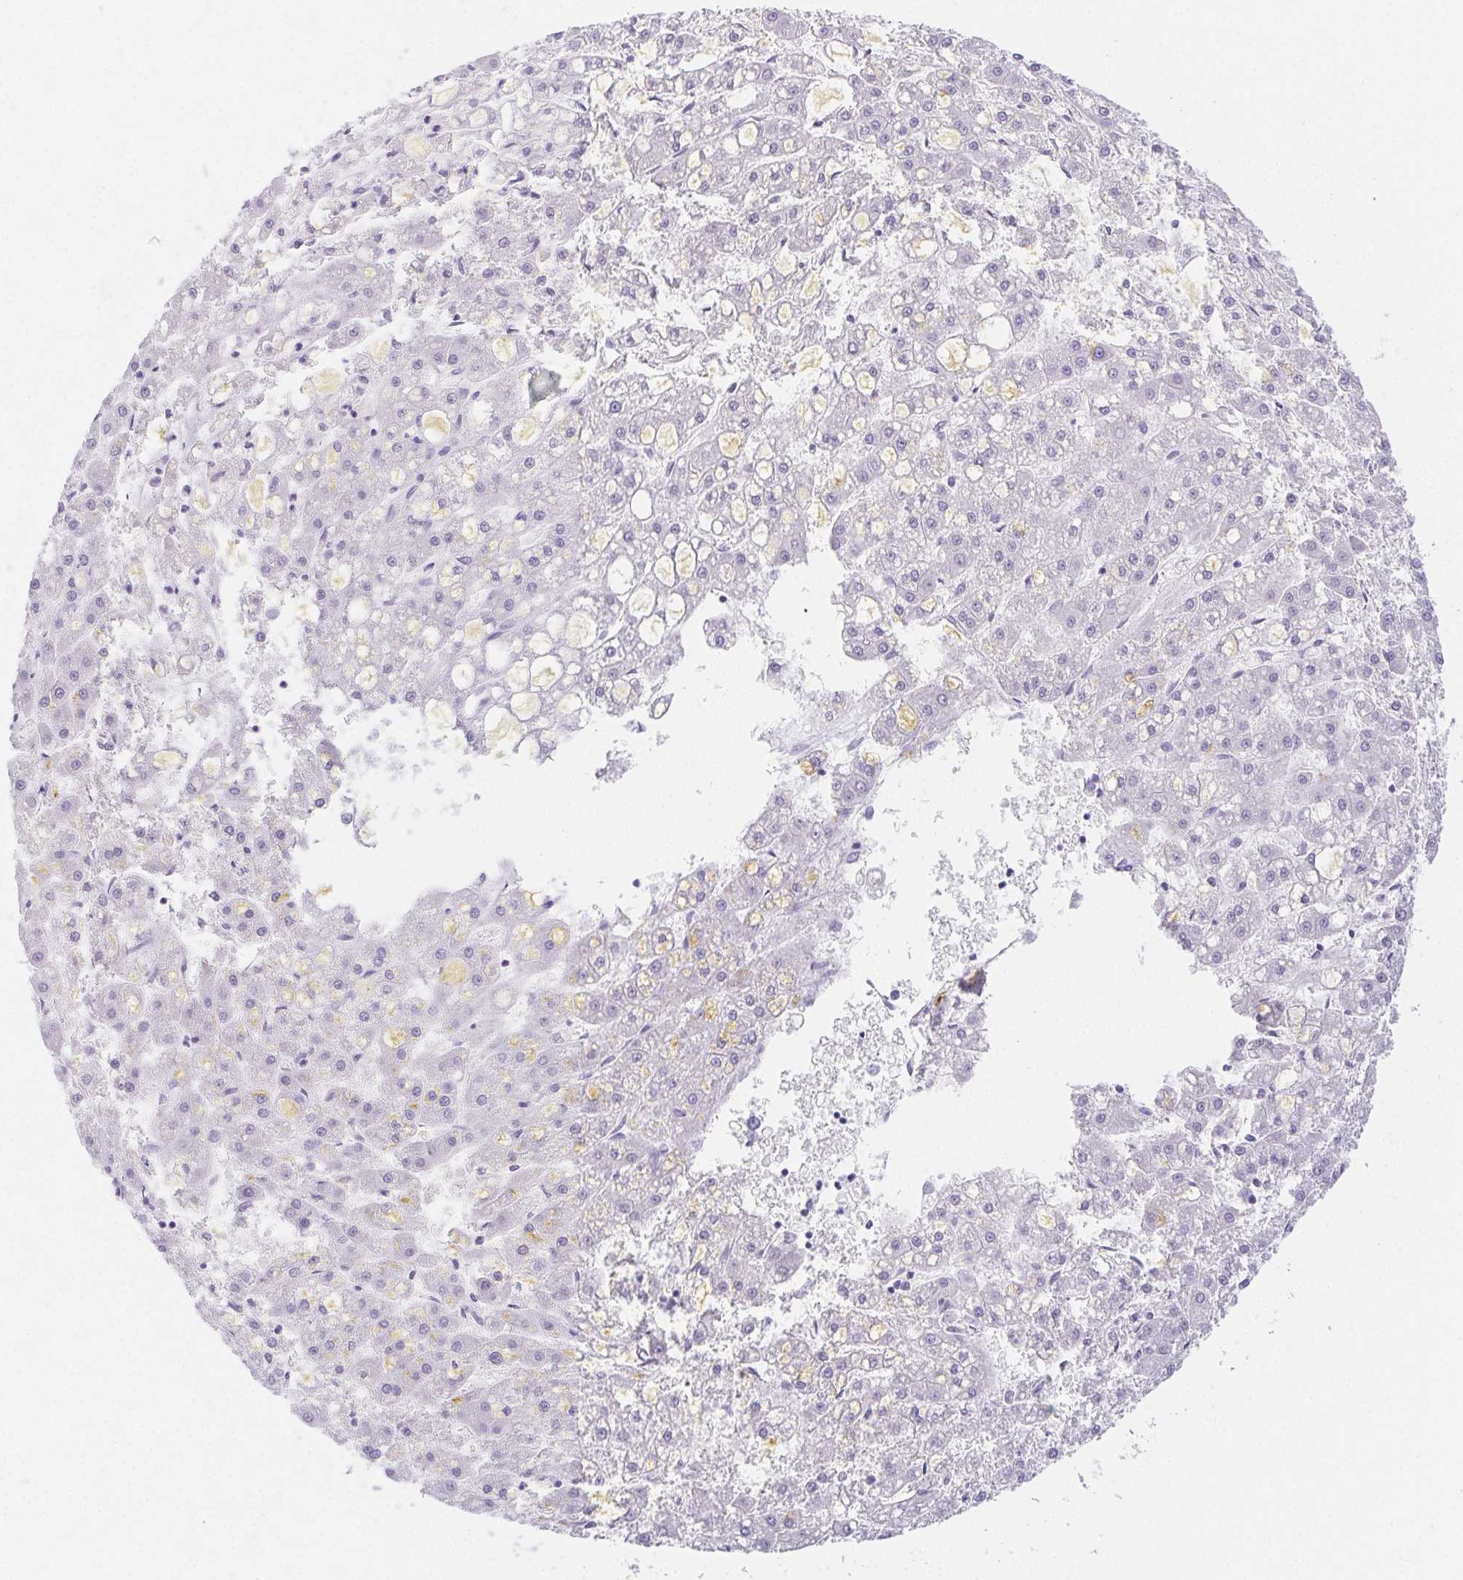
{"staining": {"intensity": "negative", "quantity": "none", "location": "none"}, "tissue": "liver cancer", "cell_type": "Tumor cells", "image_type": "cancer", "snomed": [{"axis": "morphology", "description": "Carcinoma, Hepatocellular, NOS"}, {"axis": "topography", "description": "Liver"}], "caption": "Tumor cells show no significant protein positivity in hepatocellular carcinoma (liver).", "gene": "ITIH2", "patient": {"sex": "male", "age": 67}}